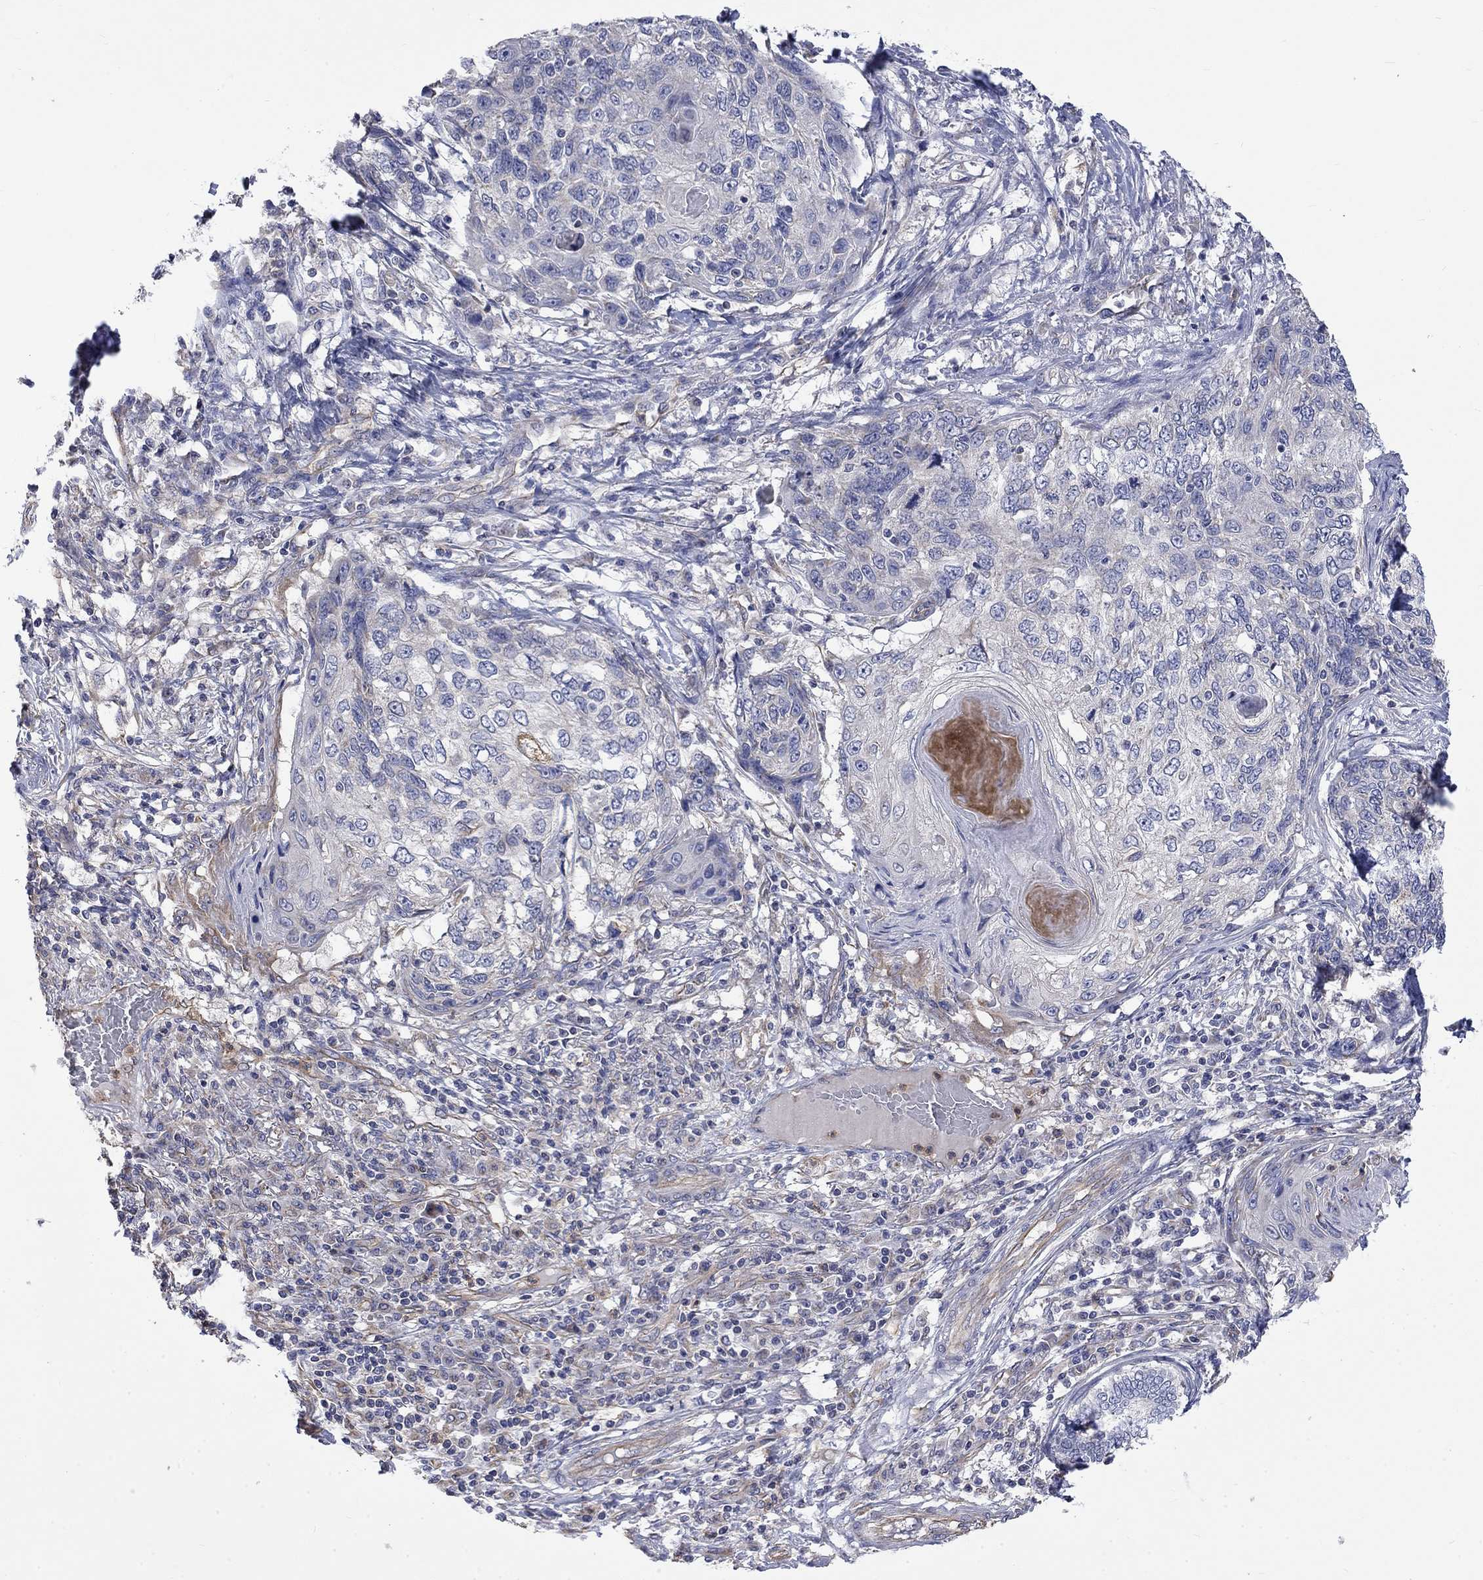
{"staining": {"intensity": "negative", "quantity": "none", "location": "none"}, "tissue": "skin cancer", "cell_type": "Tumor cells", "image_type": "cancer", "snomed": [{"axis": "morphology", "description": "Squamous cell carcinoma, NOS"}, {"axis": "topography", "description": "Skin"}], "caption": "Protein analysis of skin cancer exhibits no significant staining in tumor cells.", "gene": "CAMKK2", "patient": {"sex": "male", "age": 92}}